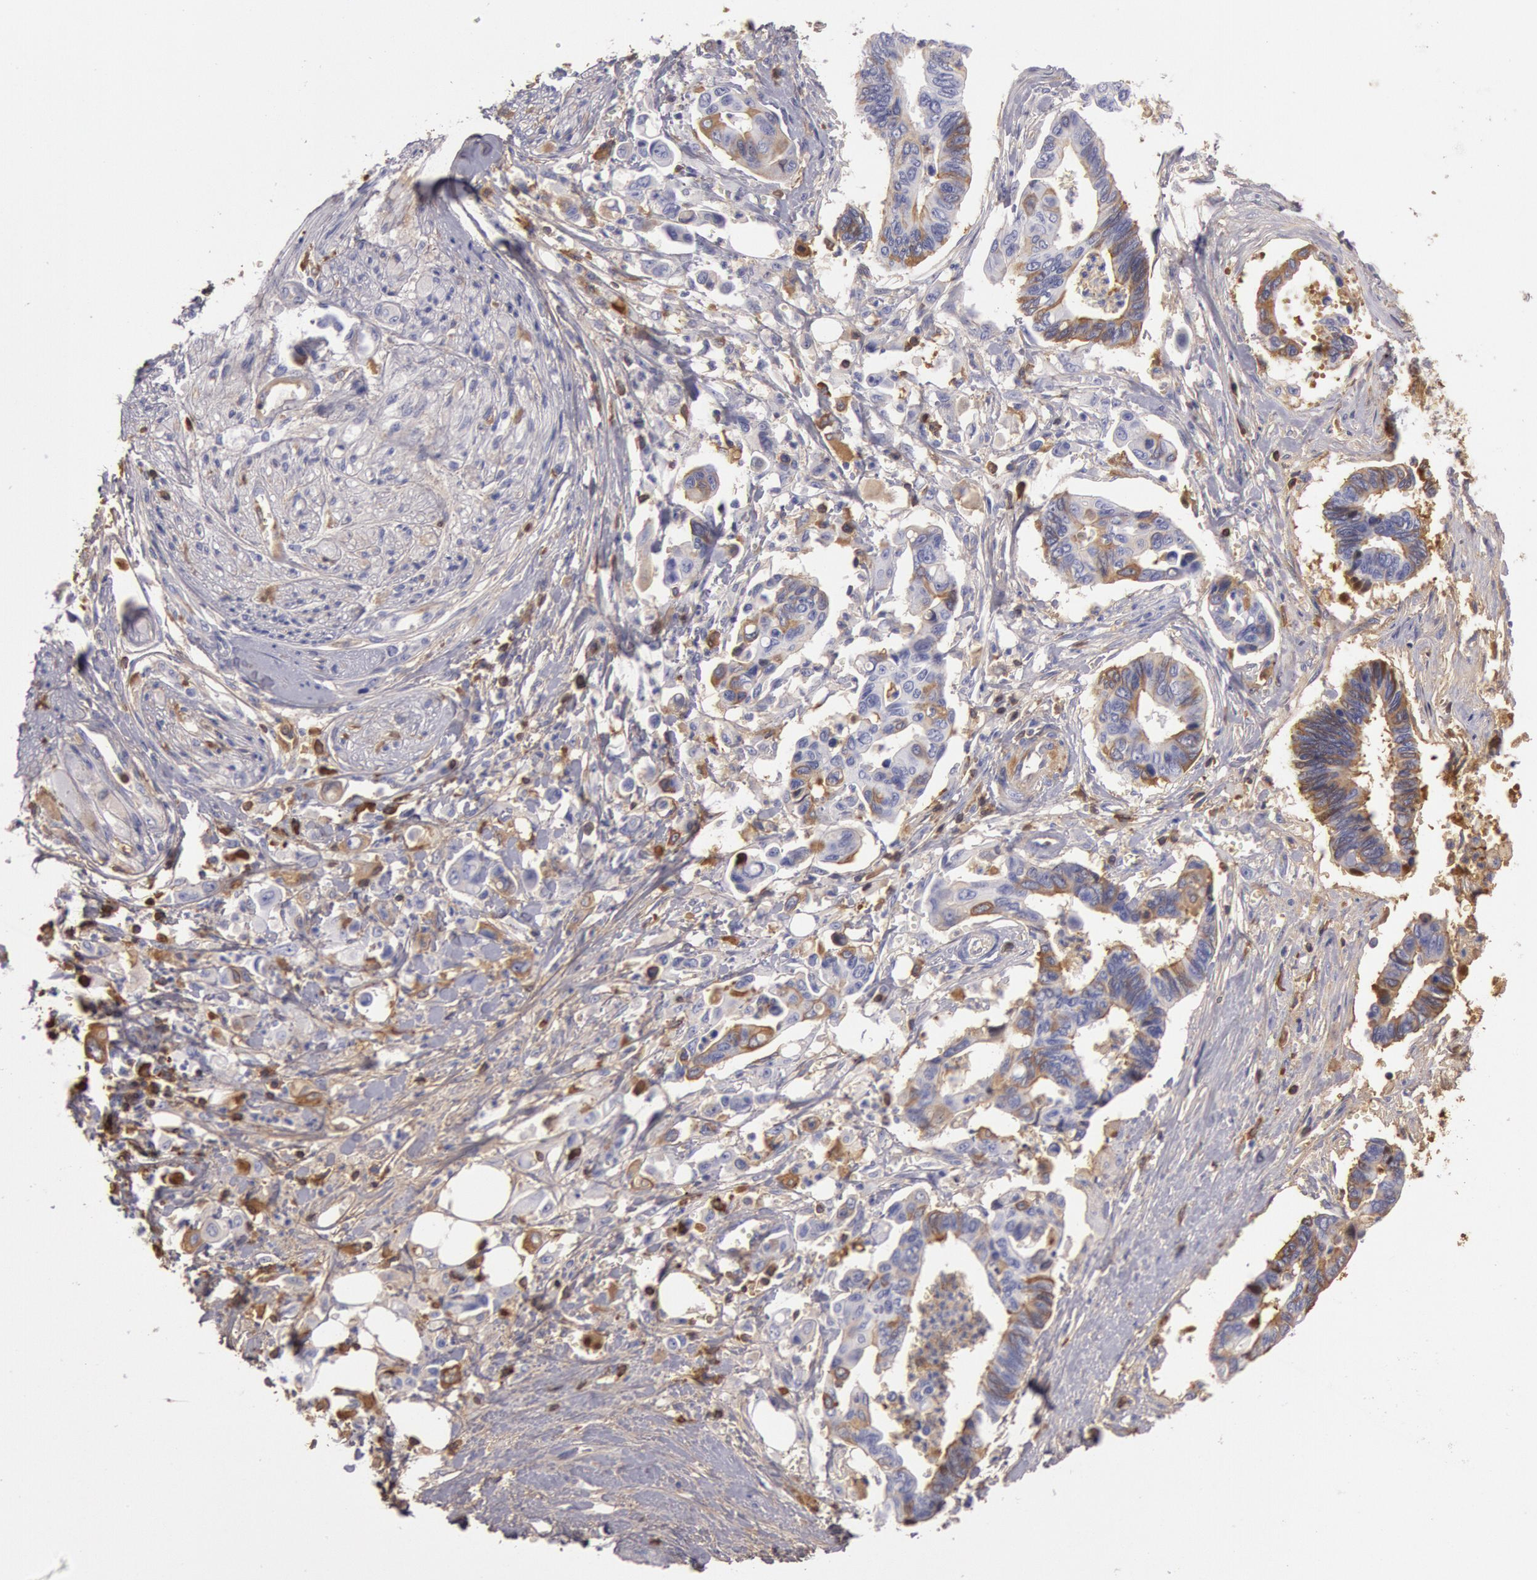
{"staining": {"intensity": "moderate", "quantity": "25%-75%", "location": "cytoplasmic/membranous"}, "tissue": "pancreatic cancer", "cell_type": "Tumor cells", "image_type": "cancer", "snomed": [{"axis": "morphology", "description": "Adenocarcinoma, NOS"}, {"axis": "topography", "description": "Pancreas"}], "caption": "Brown immunohistochemical staining in pancreatic cancer displays moderate cytoplasmic/membranous positivity in approximately 25%-75% of tumor cells.", "gene": "IGHG1", "patient": {"sex": "female", "age": 70}}